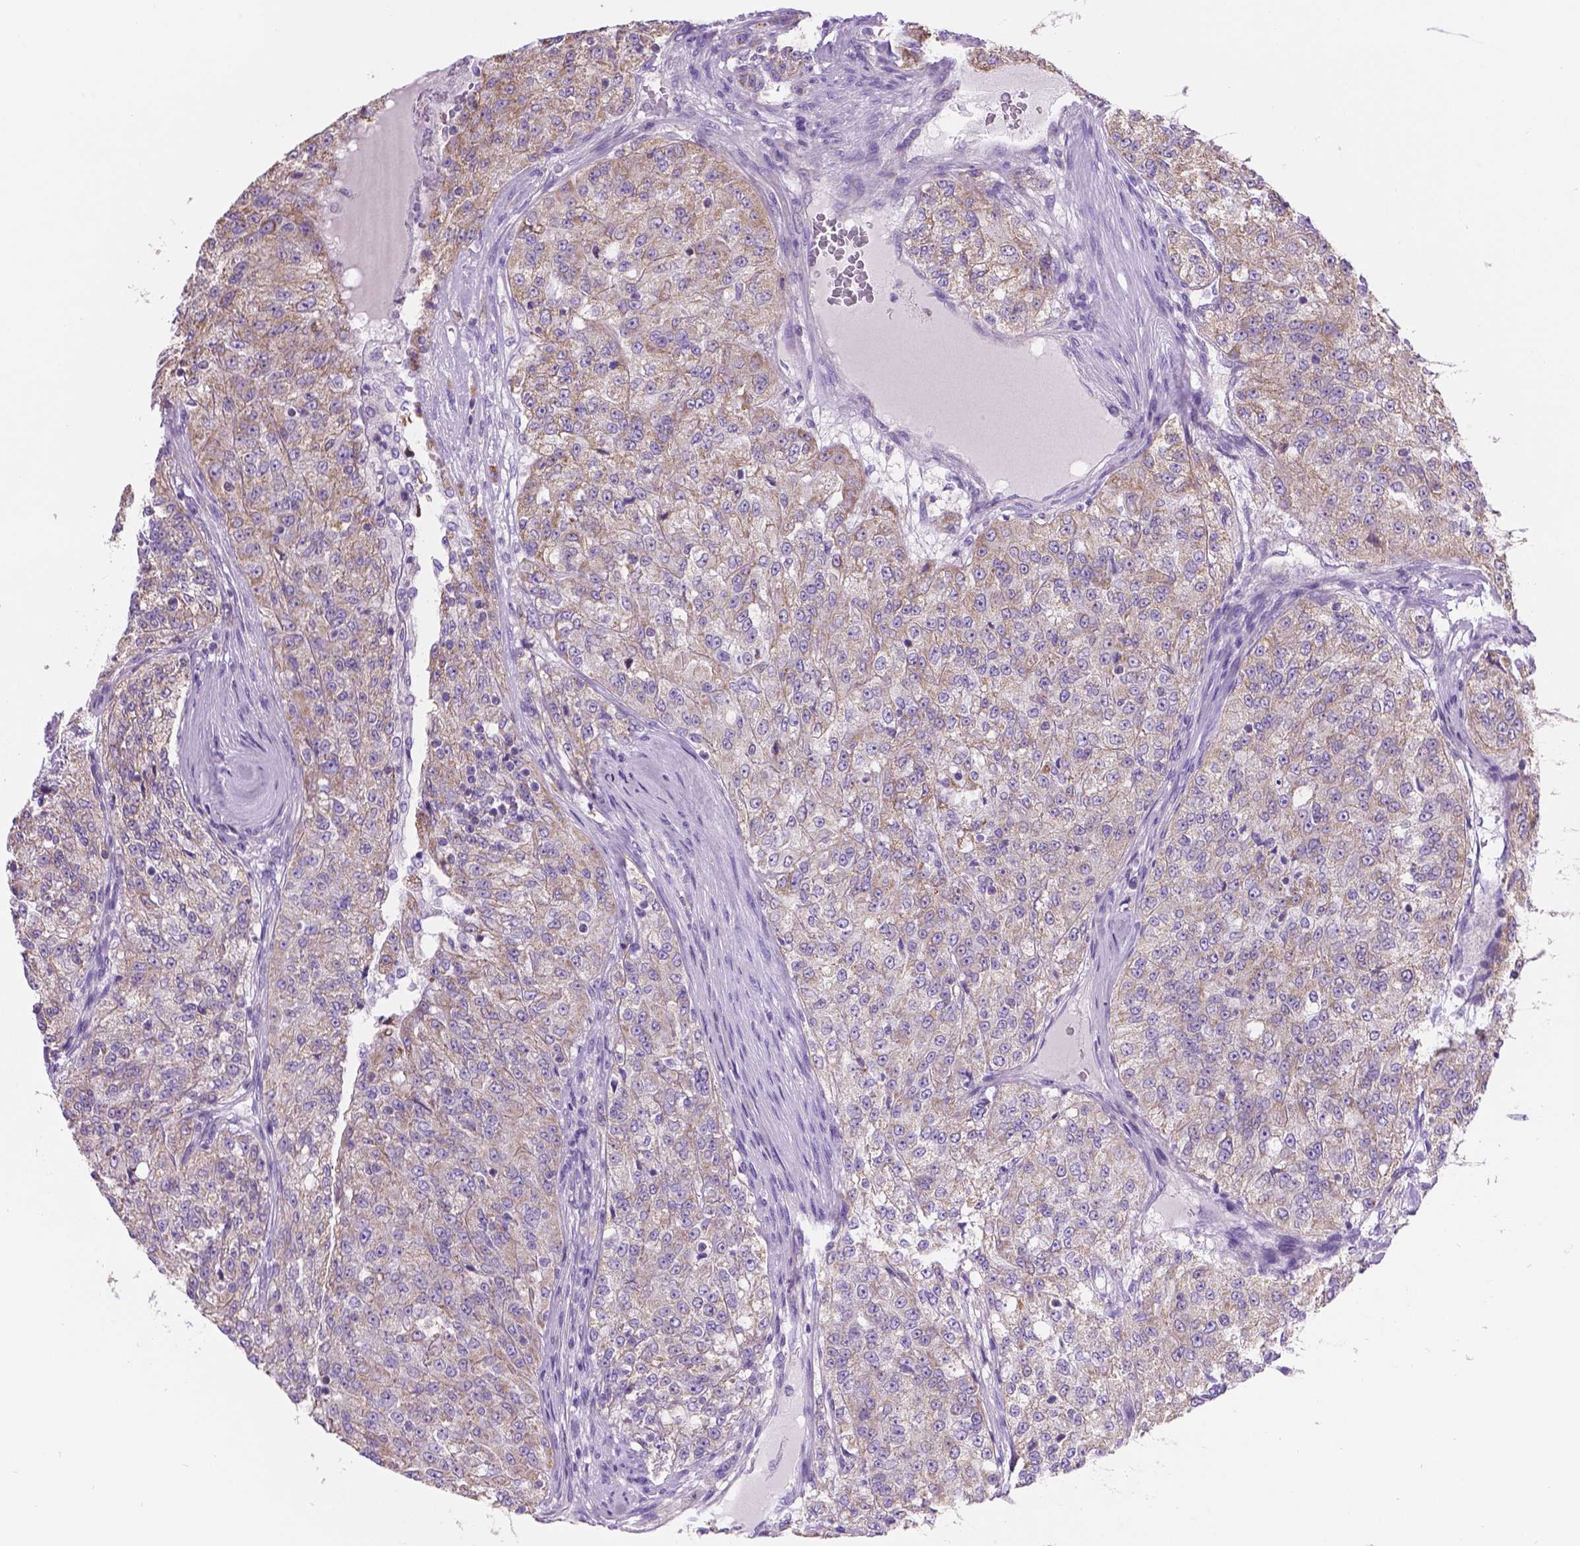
{"staining": {"intensity": "weak", "quantity": "25%-75%", "location": "cytoplasmic/membranous"}, "tissue": "renal cancer", "cell_type": "Tumor cells", "image_type": "cancer", "snomed": [{"axis": "morphology", "description": "Adenocarcinoma, NOS"}, {"axis": "topography", "description": "Kidney"}], "caption": "Weak cytoplasmic/membranous protein staining is present in about 25%-75% of tumor cells in renal cancer.", "gene": "CSPG5", "patient": {"sex": "female", "age": 63}}